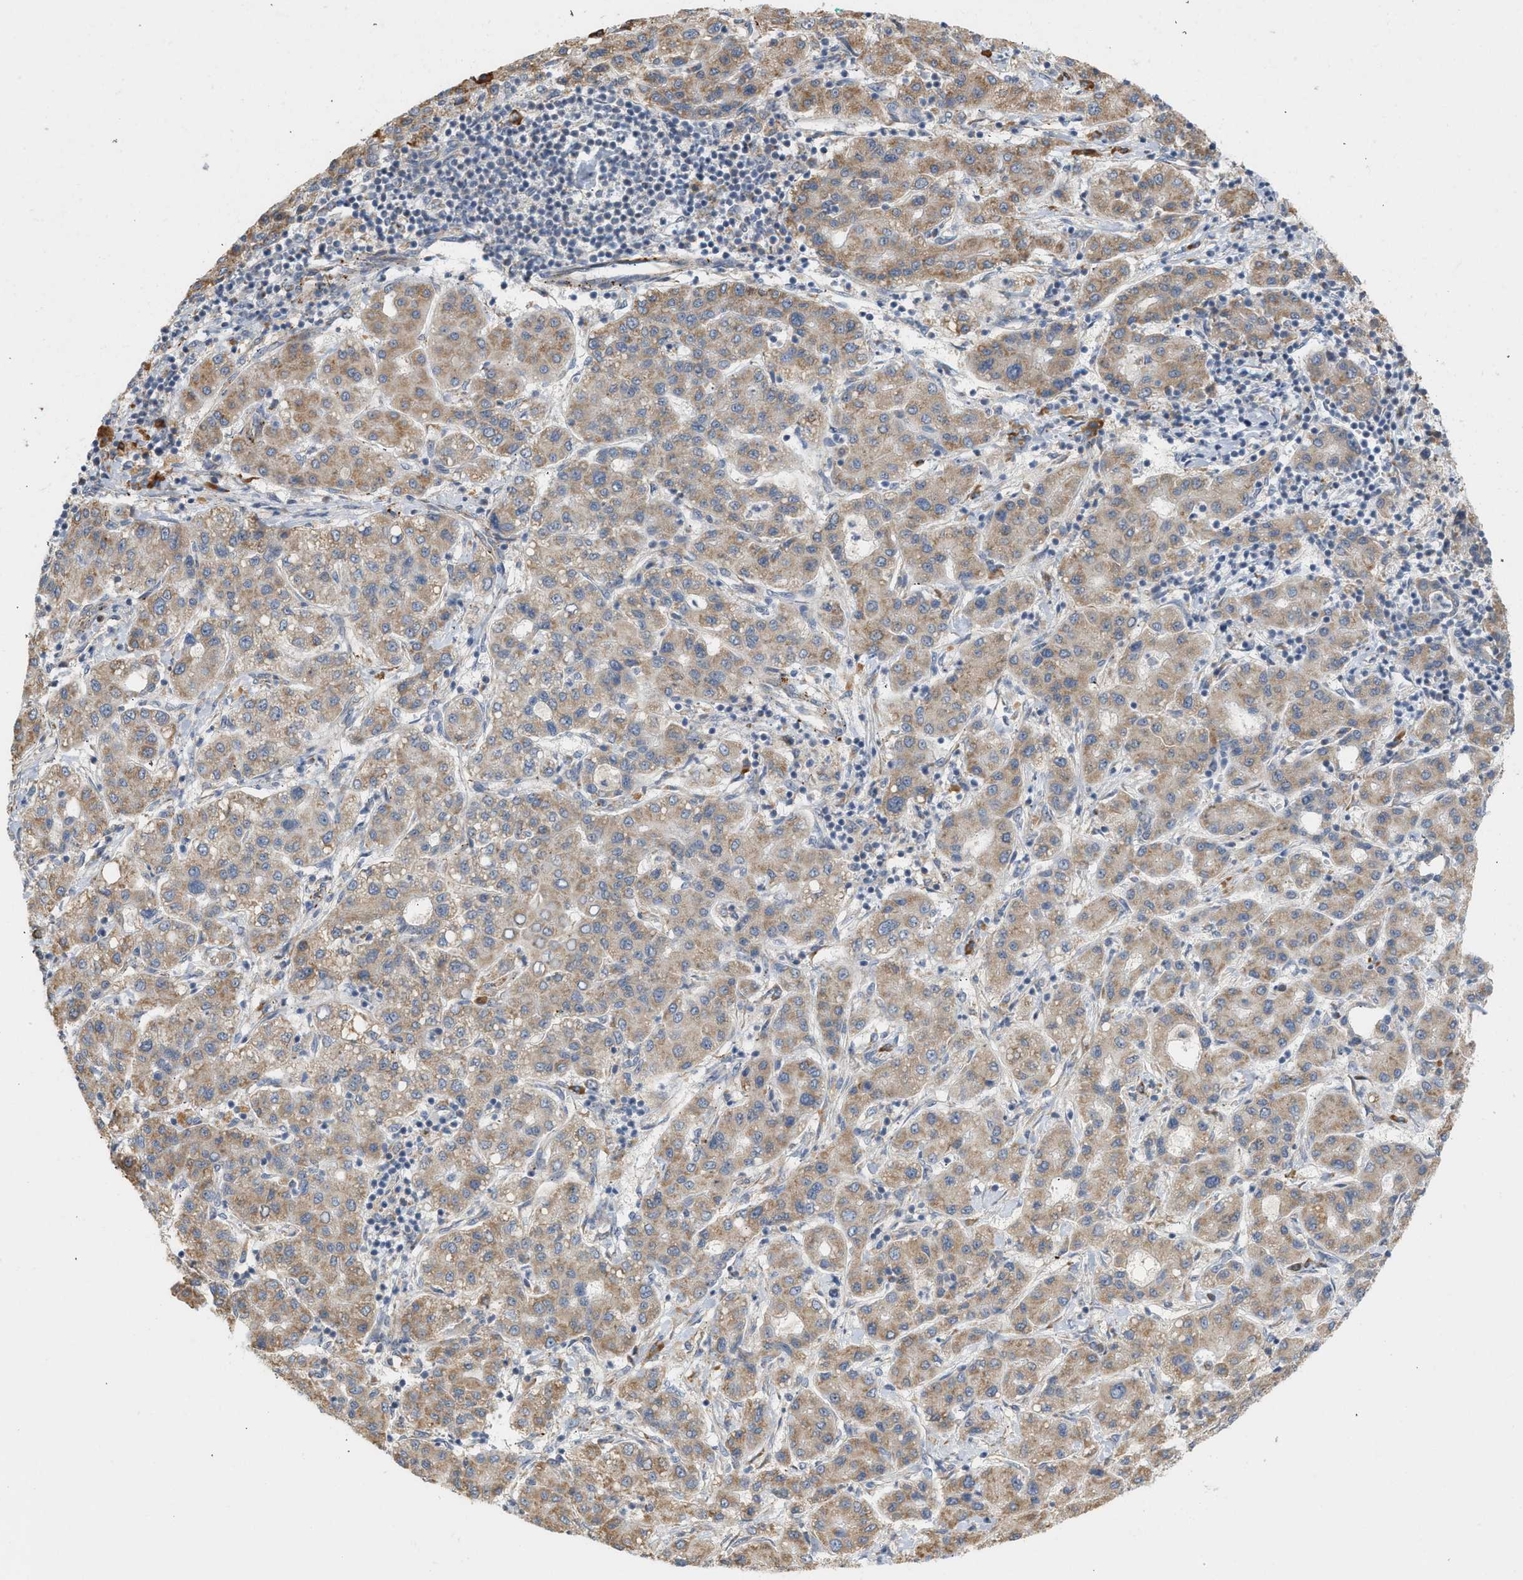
{"staining": {"intensity": "moderate", "quantity": ">75%", "location": "cytoplasmic/membranous"}, "tissue": "liver cancer", "cell_type": "Tumor cells", "image_type": "cancer", "snomed": [{"axis": "morphology", "description": "Carcinoma, Hepatocellular, NOS"}, {"axis": "topography", "description": "Liver"}], "caption": "A high-resolution image shows immunohistochemistry (IHC) staining of hepatocellular carcinoma (liver), which reveals moderate cytoplasmic/membranous staining in approximately >75% of tumor cells.", "gene": "SVOP", "patient": {"sex": "male", "age": 65}}